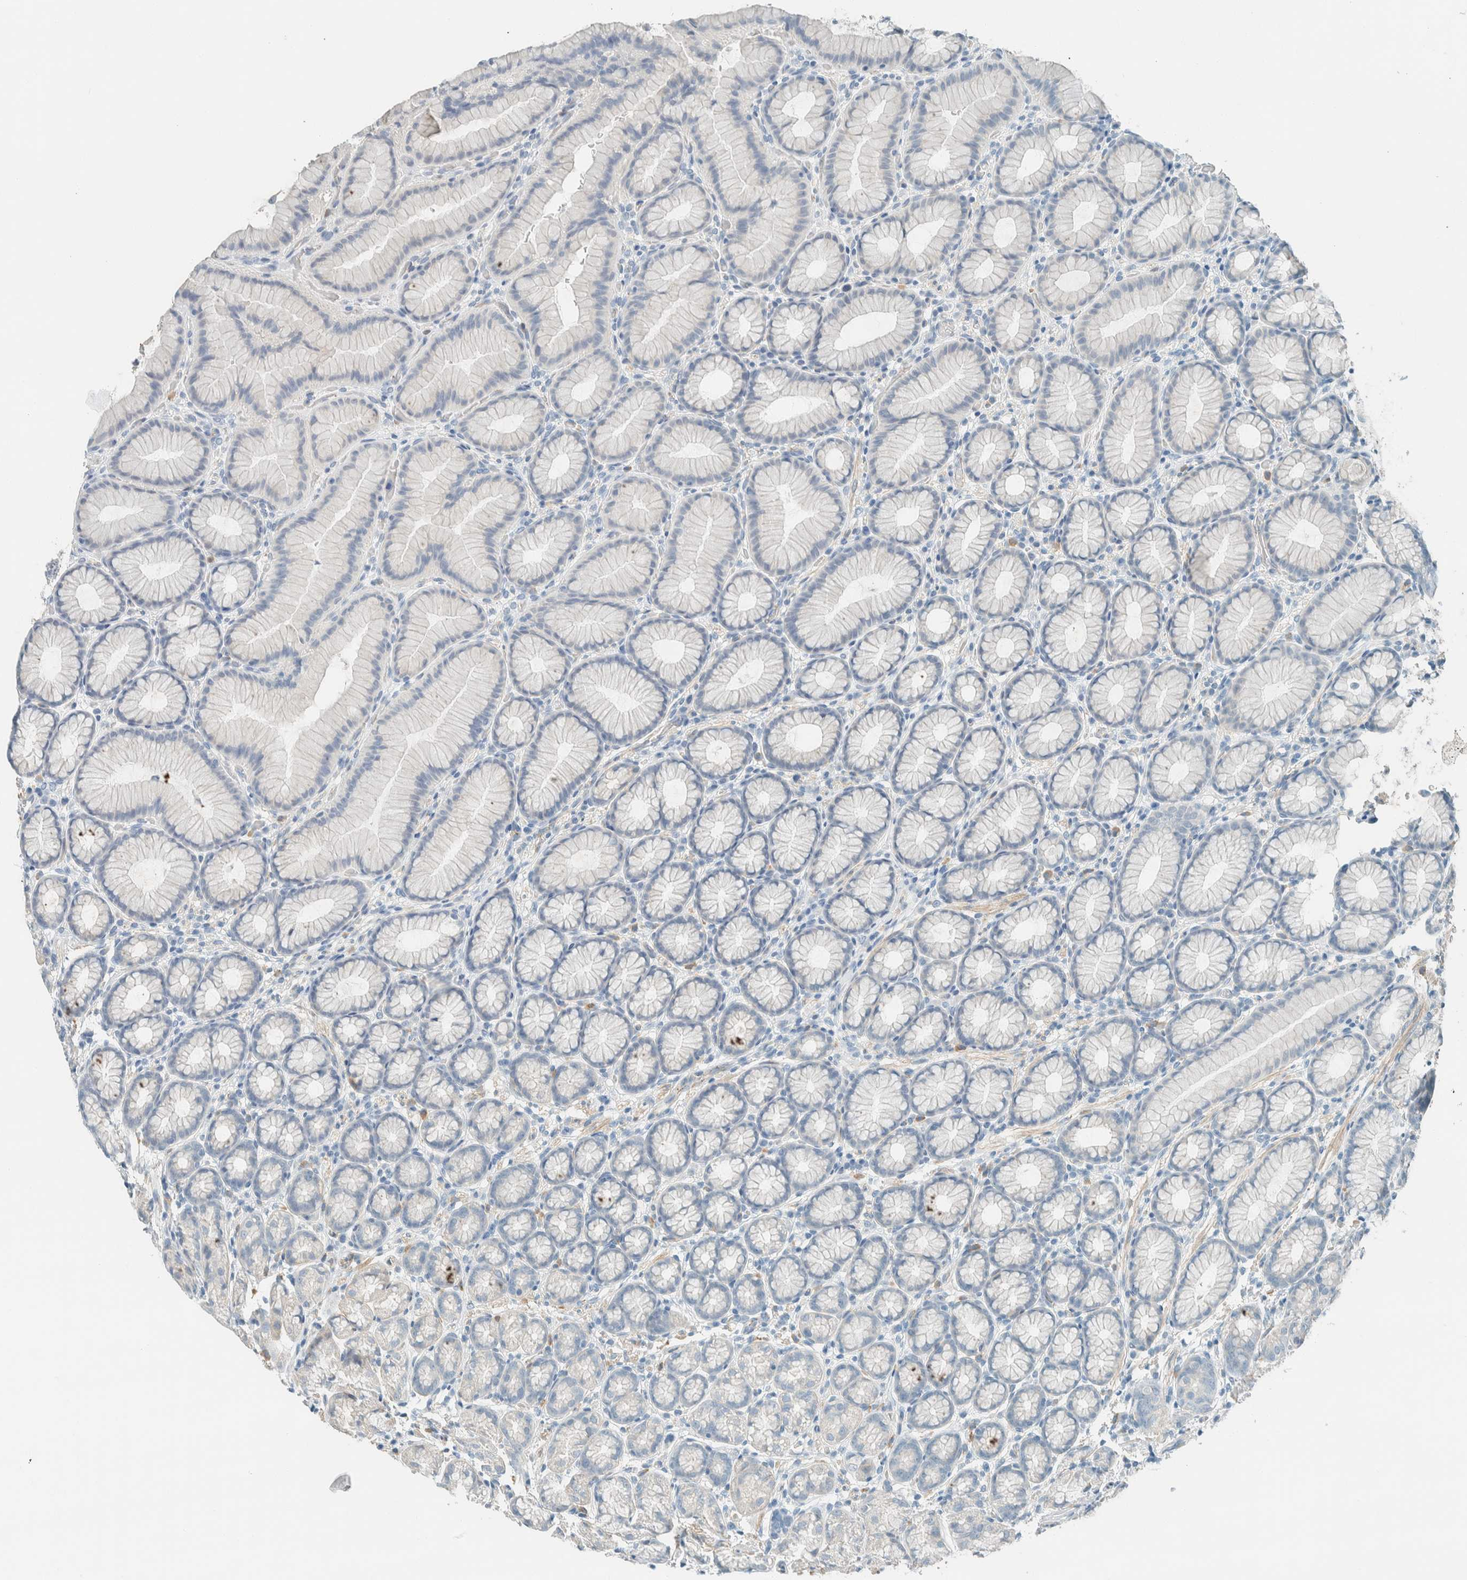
{"staining": {"intensity": "negative", "quantity": "none", "location": "none"}, "tissue": "stomach", "cell_type": "Glandular cells", "image_type": "normal", "snomed": [{"axis": "morphology", "description": "Normal tissue, NOS"}, {"axis": "topography", "description": "Stomach"}], "caption": "Immunohistochemistry histopathology image of unremarkable stomach stained for a protein (brown), which demonstrates no positivity in glandular cells. The staining was performed using DAB to visualize the protein expression in brown, while the nuclei were stained in blue with hematoxylin (Magnification: 20x).", "gene": "SLFN12", "patient": {"sex": "male", "age": 42}}